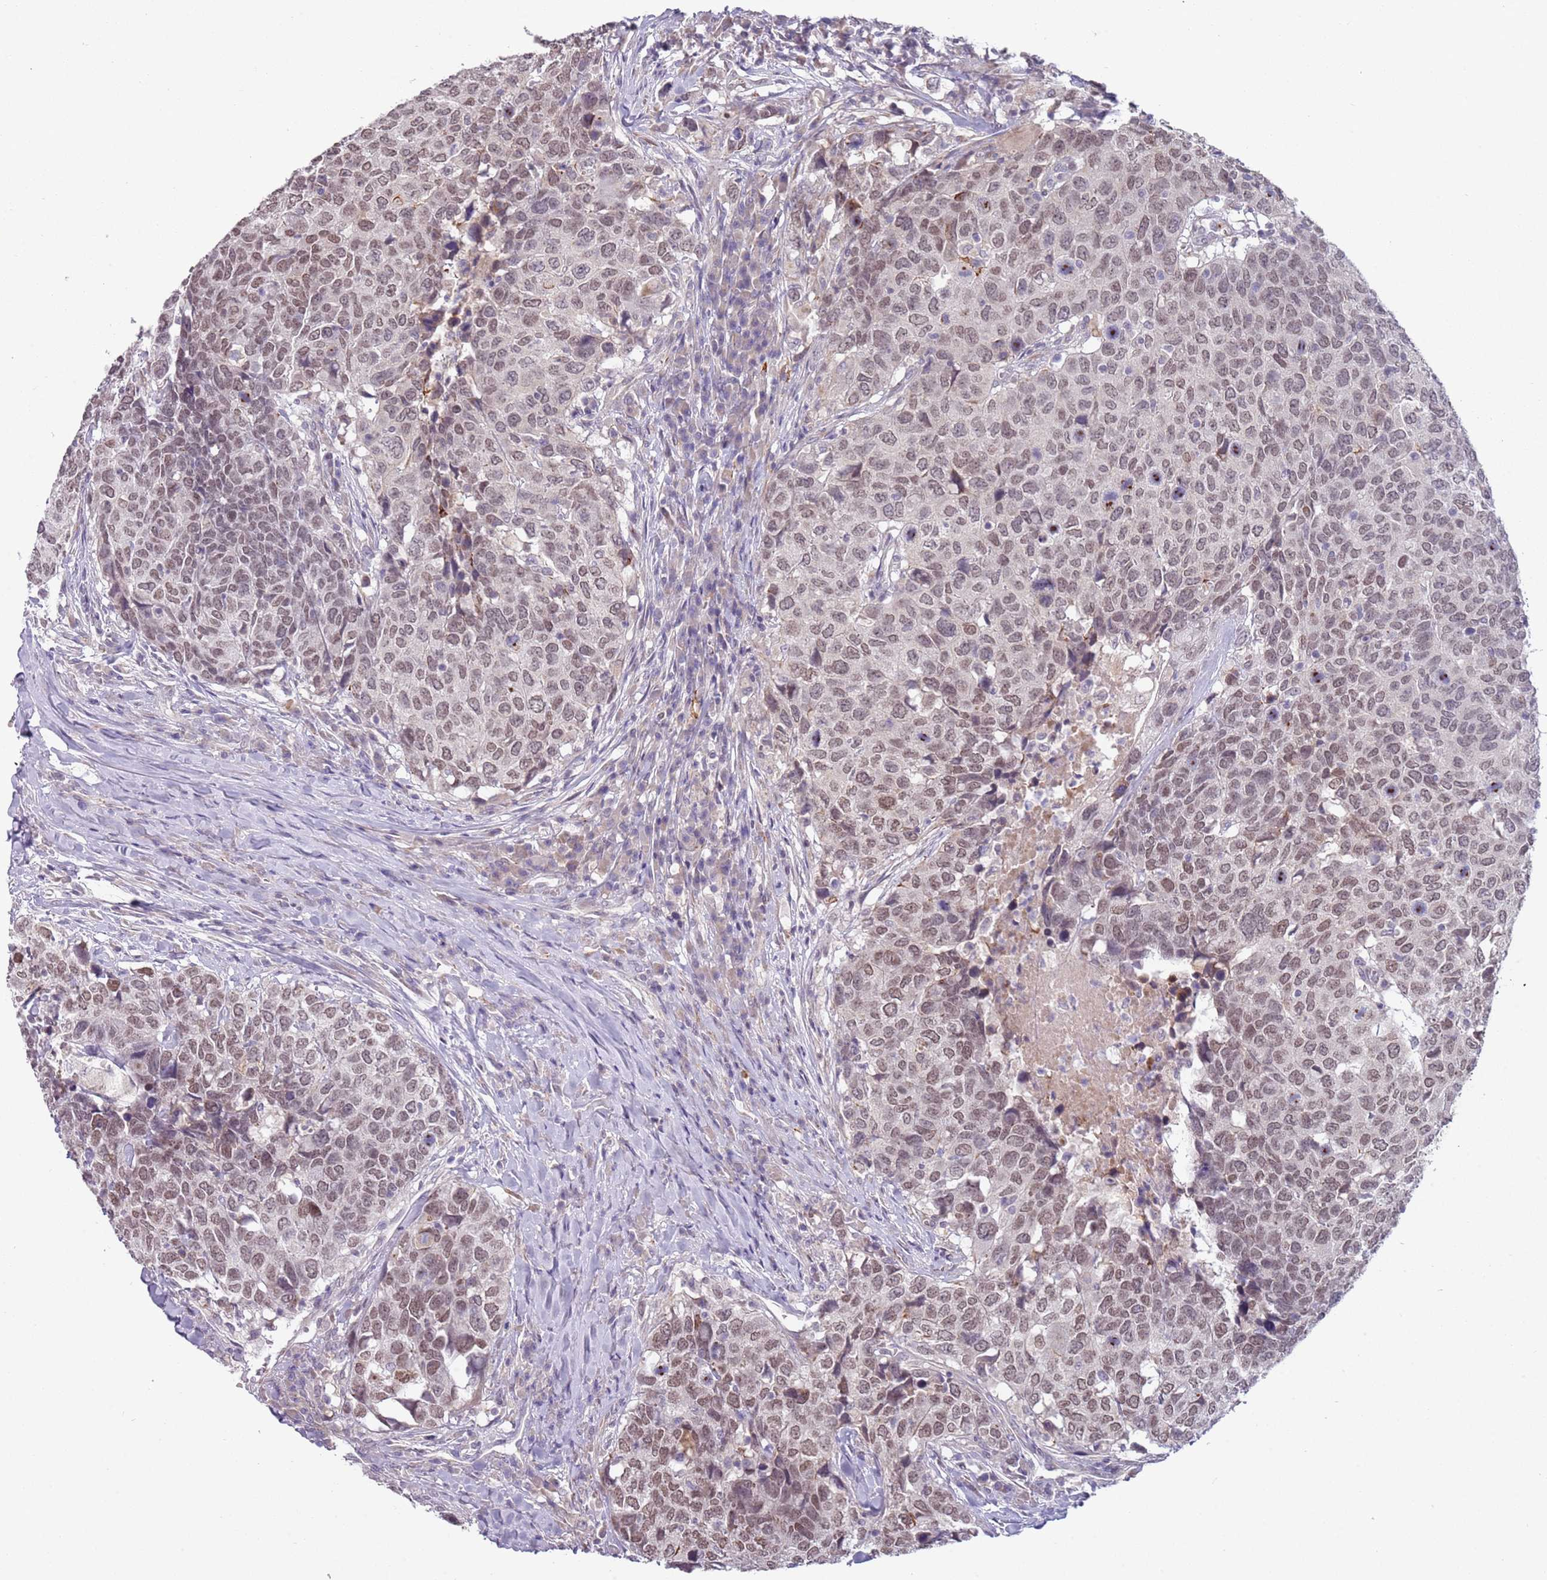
{"staining": {"intensity": "moderate", "quantity": ">75%", "location": "nuclear"}, "tissue": "head and neck cancer", "cell_type": "Tumor cells", "image_type": "cancer", "snomed": [{"axis": "morphology", "description": "Normal tissue, NOS"}, {"axis": "morphology", "description": "Squamous cell carcinoma, NOS"}, {"axis": "topography", "description": "Skeletal muscle"}, {"axis": "topography", "description": "Vascular tissue"}, {"axis": "topography", "description": "Peripheral nerve tissue"}, {"axis": "topography", "description": "Head-Neck"}], "caption": "Head and neck cancer (squamous cell carcinoma) was stained to show a protein in brown. There is medium levels of moderate nuclear positivity in approximately >75% of tumor cells.", "gene": "NBPF3", "patient": {"sex": "male", "age": 66}}